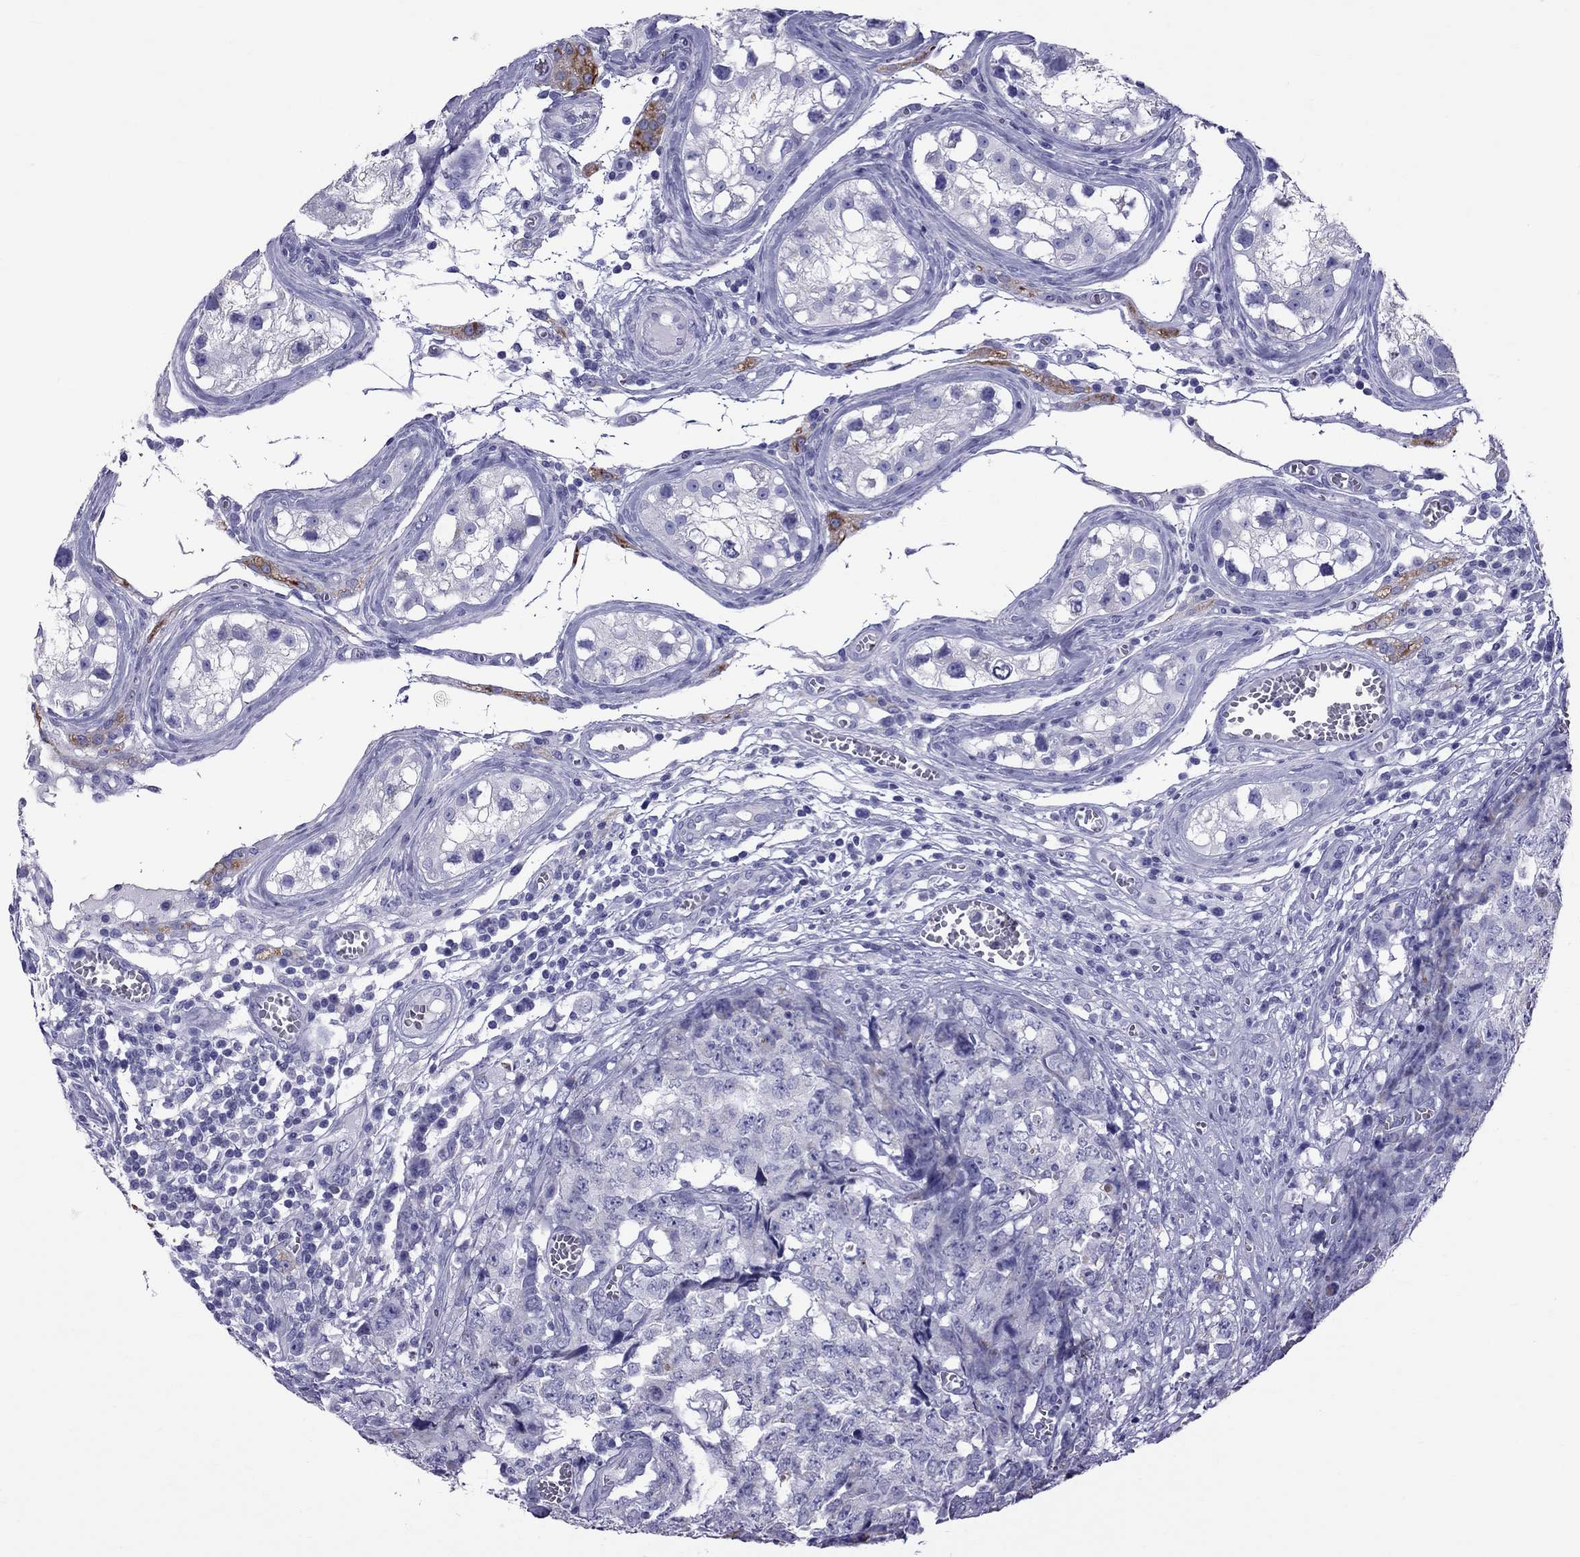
{"staining": {"intensity": "negative", "quantity": "none", "location": "none"}, "tissue": "testis cancer", "cell_type": "Tumor cells", "image_type": "cancer", "snomed": [{"axis": "morphology", "description": "Carcinoma, Embryonal, NOS"}, {"axis": "topography", "description": "Testis"}], "caption": "An immunohistochemistry photomicrograph of testis cancer is shown. There is no staining in tumor cells of testis cancer.", "gene": "TTLL13", "patient": {"sex": "male", "age": 23}}